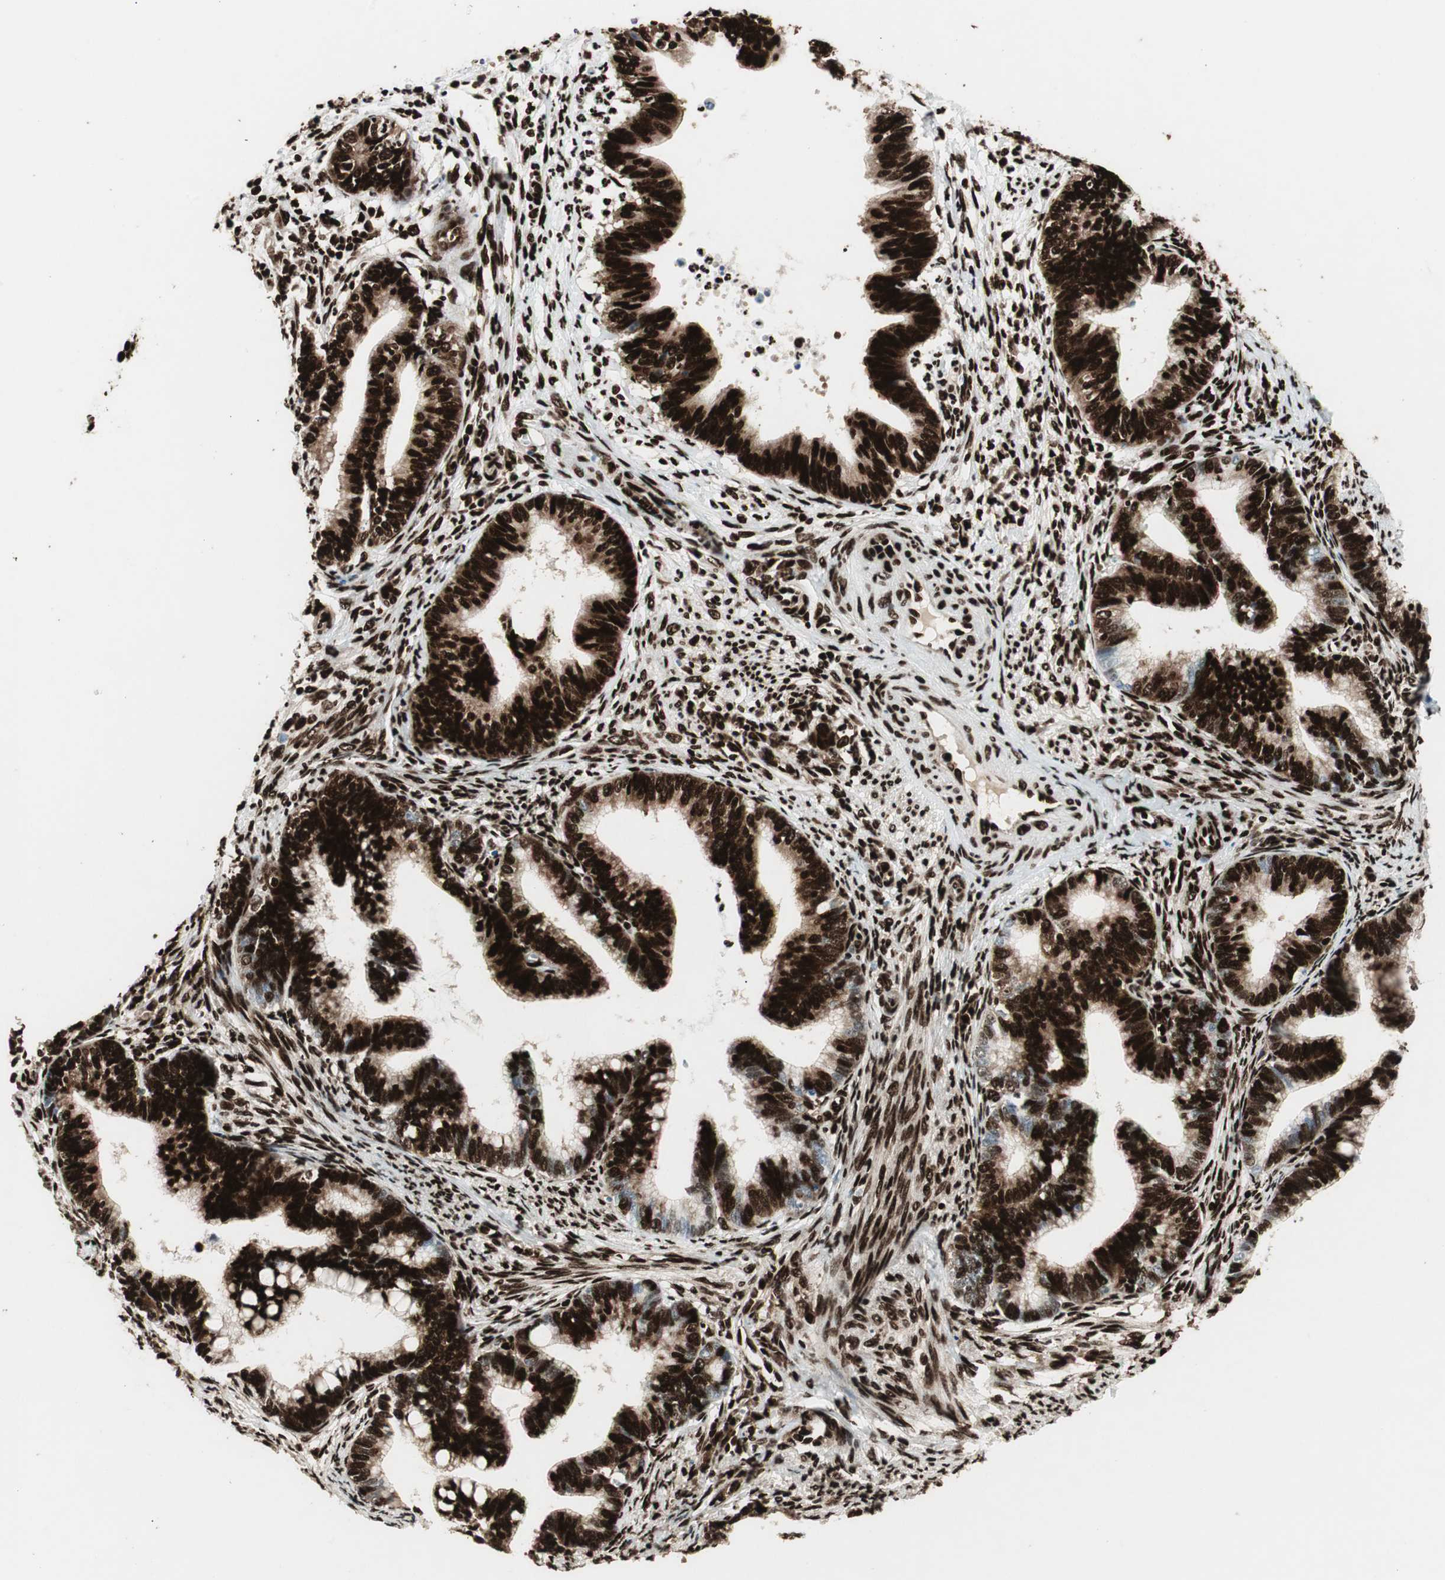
{"staining": {"intensity": "strong", "quantity": ">75%", "location": "cytoplasmic/membranous,nuclear"}, "tissue": "cervical cancer", "cell_type": "Tumor cells", "image_type": "cancer", "snomed": [{"axis": "morphology", "description": "Adenocarcinoma, NOS"}, {"axis": "topography", "description": "Cervix"}], "caption": "Adenocarcinoma (cervical) was stained to show a protein in brown. There is high levels of strong cytoplasmic/membranous and nuclear positivity in approximately >75% of tumor cells.", "gene": "EWSR1", "patient": {"sex": "female", "age": 36}}